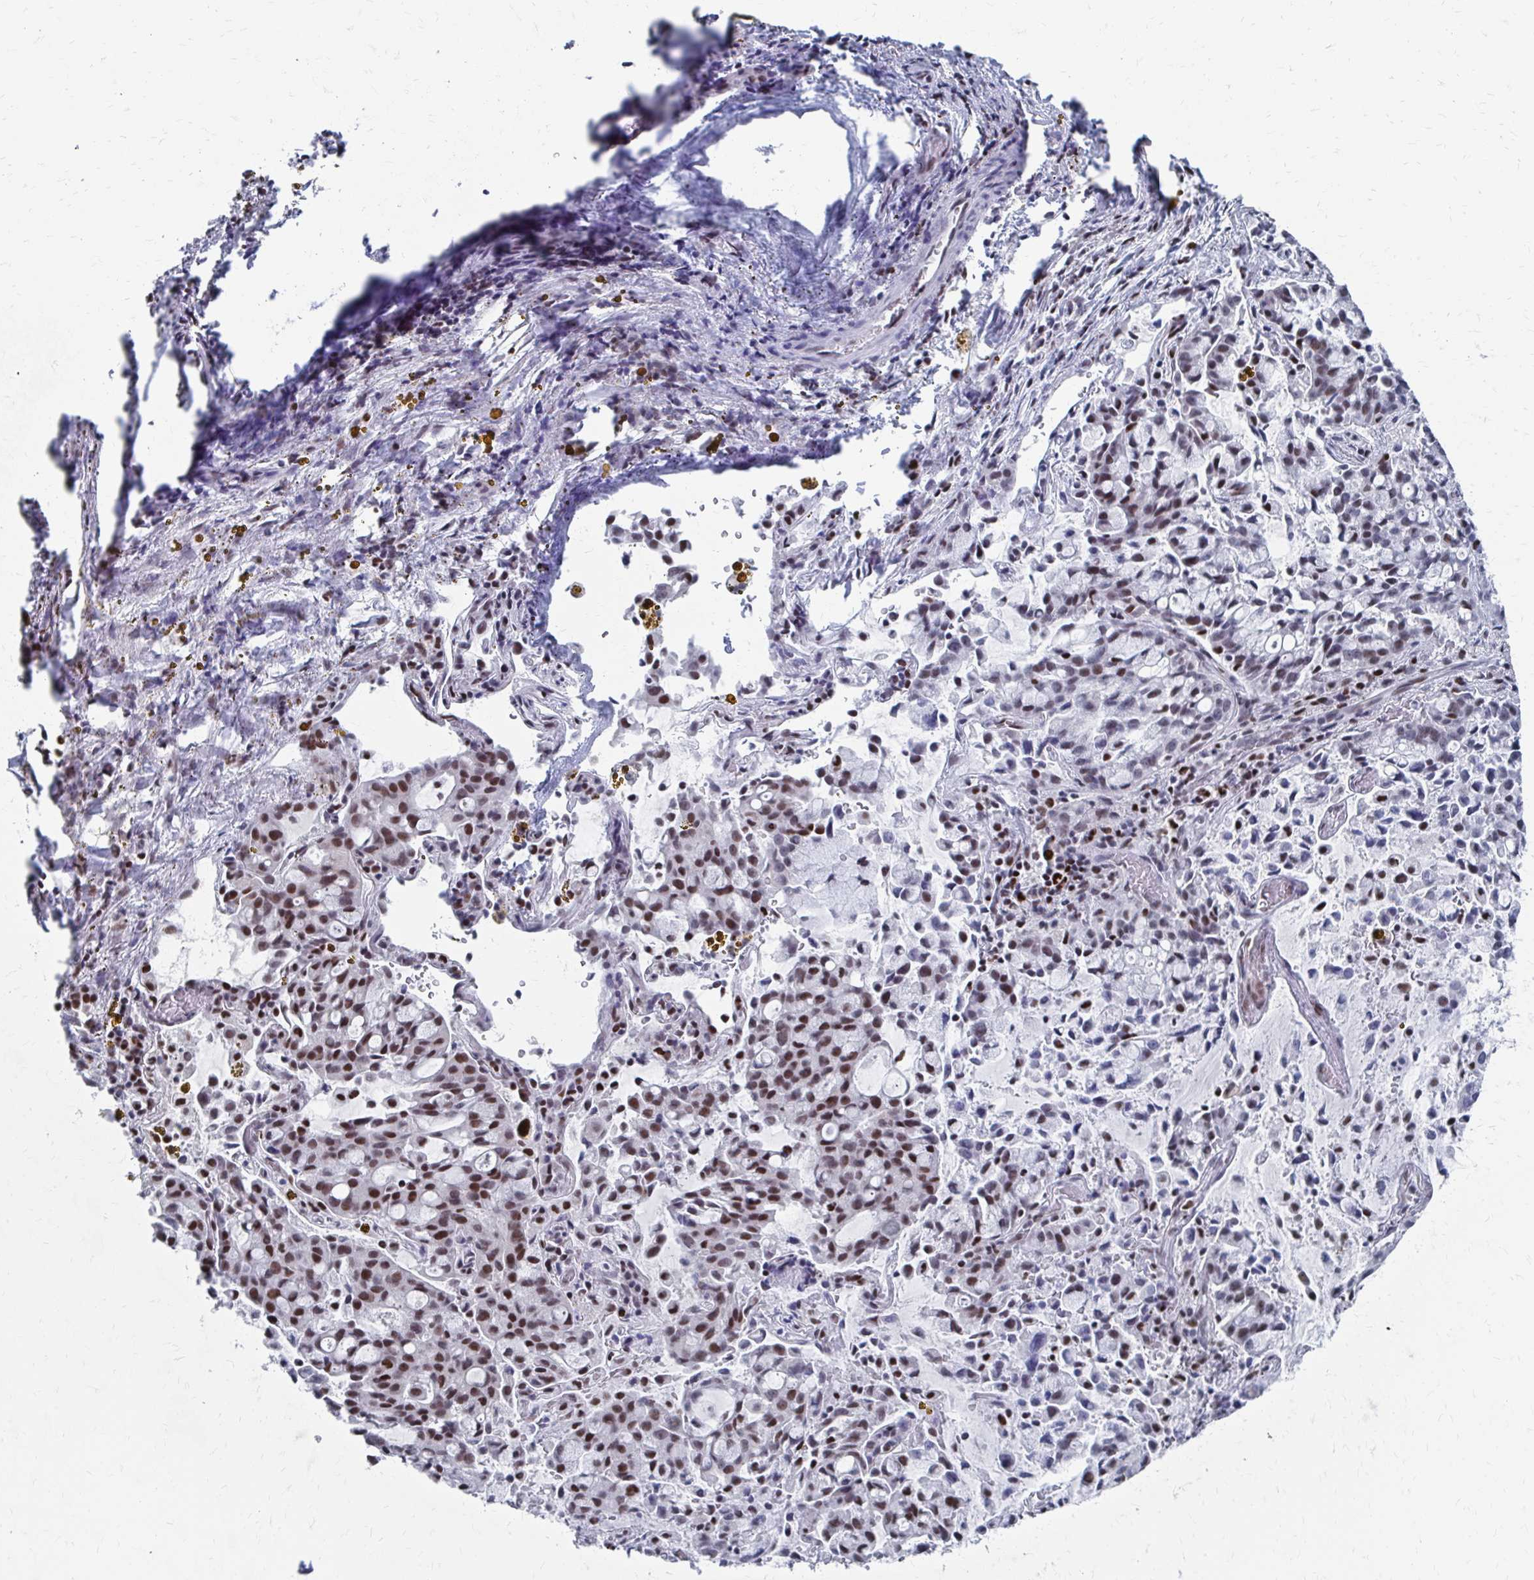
{"staining": {"intensity": "moderate", "quantity": ">75%", "location": "nuclear"}, "tissue": "lung cancer", "cell_type": "Tumor cells", "image_type": "cancer", "snomed": [{"axis": "morphology", "description": "Adenocarcinoma, NOS"}, {"axis": "topography", "description": "Lung"}], "caption": "Immunohistochemistry (IHC) micrograph of neoplastic tissue: human lung cancer (adenocarcinoma) stained using IHC displays medium levels of moderate protein expression localized specifically in the nuclear of tumor cells, appearing as a nuclear brown color.", "gene": "CDIN1", "patient": {"sex": "female", "age": 44}}